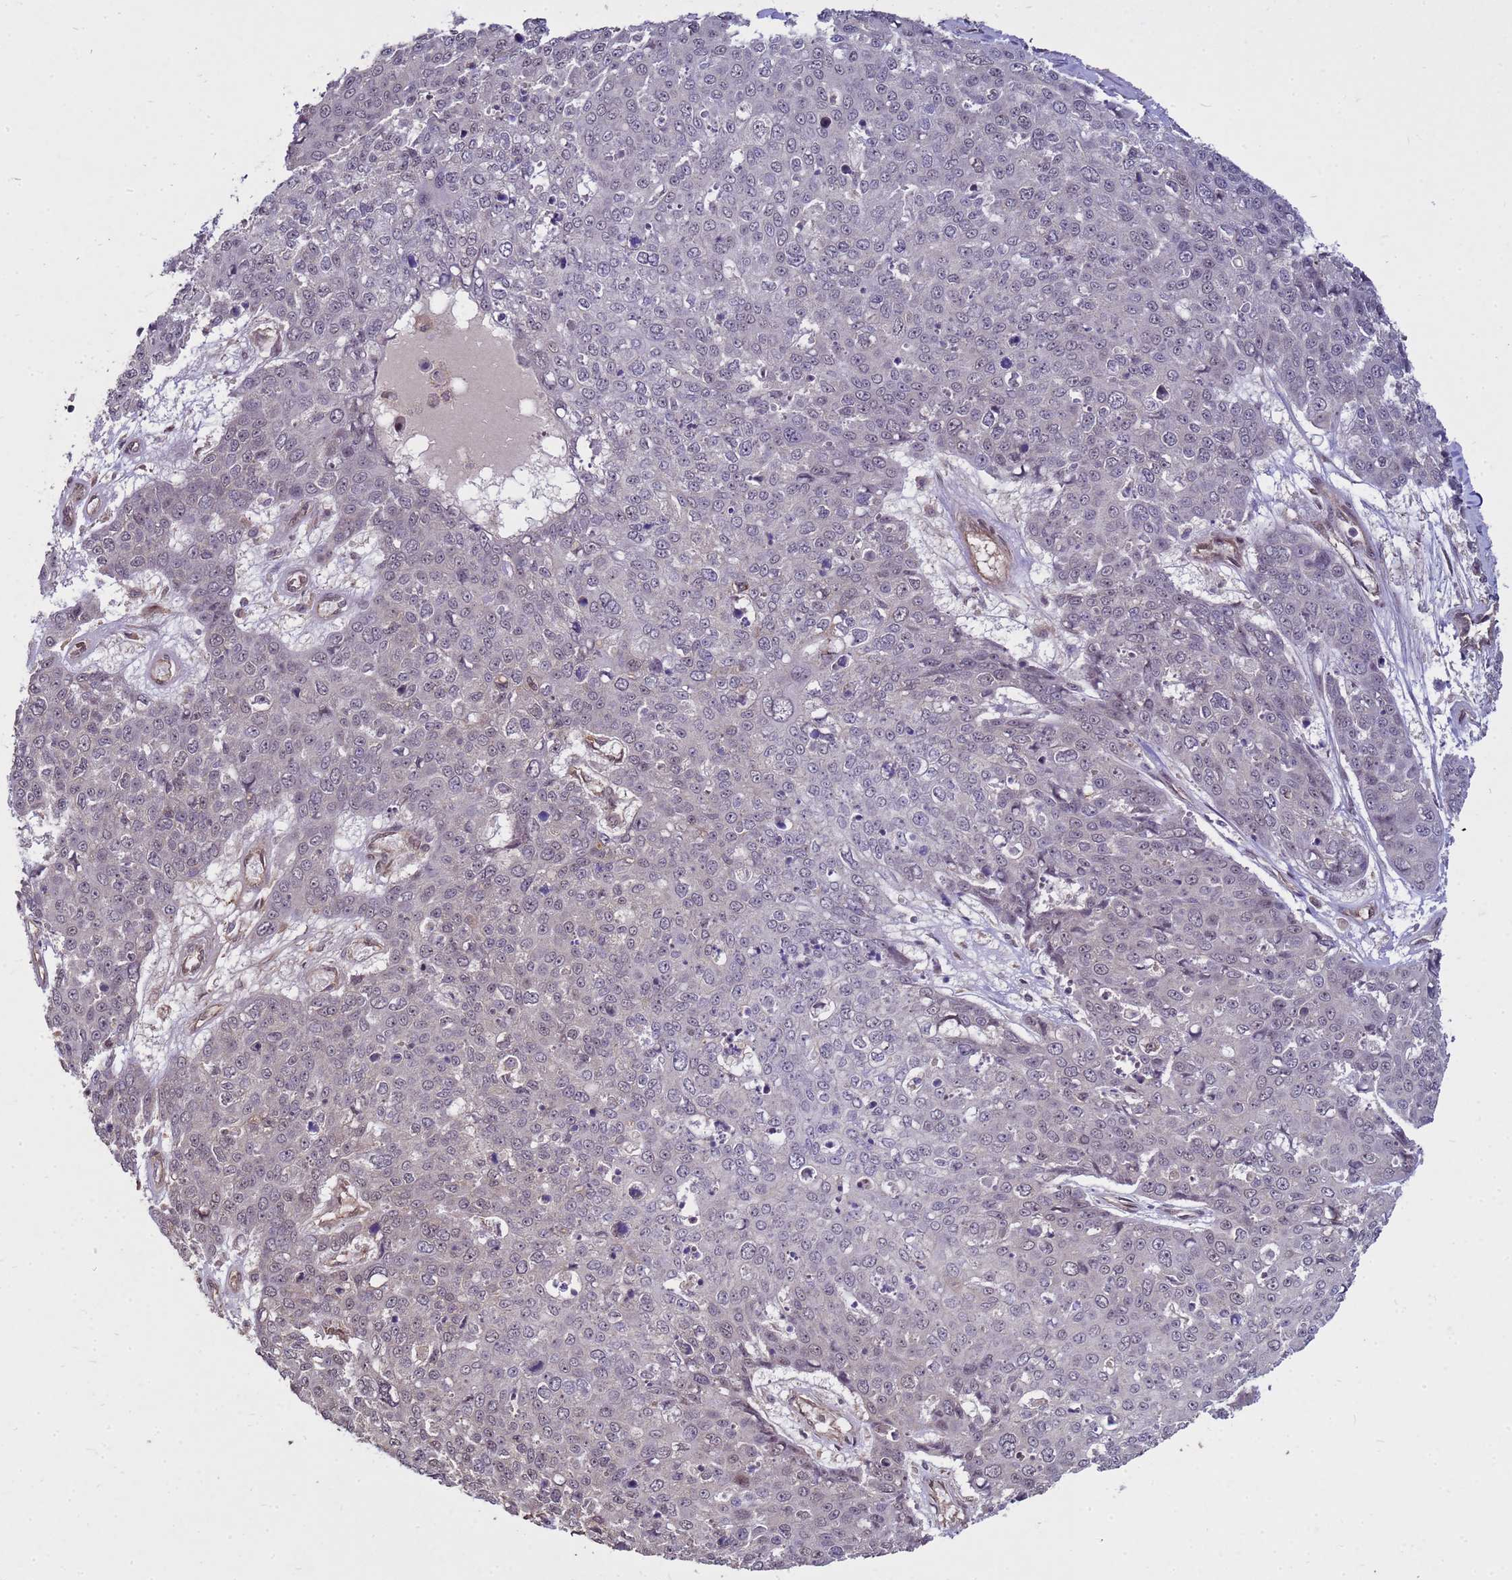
{"staining": {"intensity": "negative", "quantity": "none", "location": "none"}, "tissue": "skin cancer", "cell_type": "Tumor cells", "image_type": "cancer", "snomed": [{"axis": "morphology", "description": "Squamous cell carcinoma, NOS"}, {"axis": "topography", "description": "Skin"}], "caption": "Skin squamous cell carcinoma was stained to show a protein in brown. There is no significant expression in tumor cells.", "gene": "CRBN", "patient": {"sex": "male", "age": 71}}